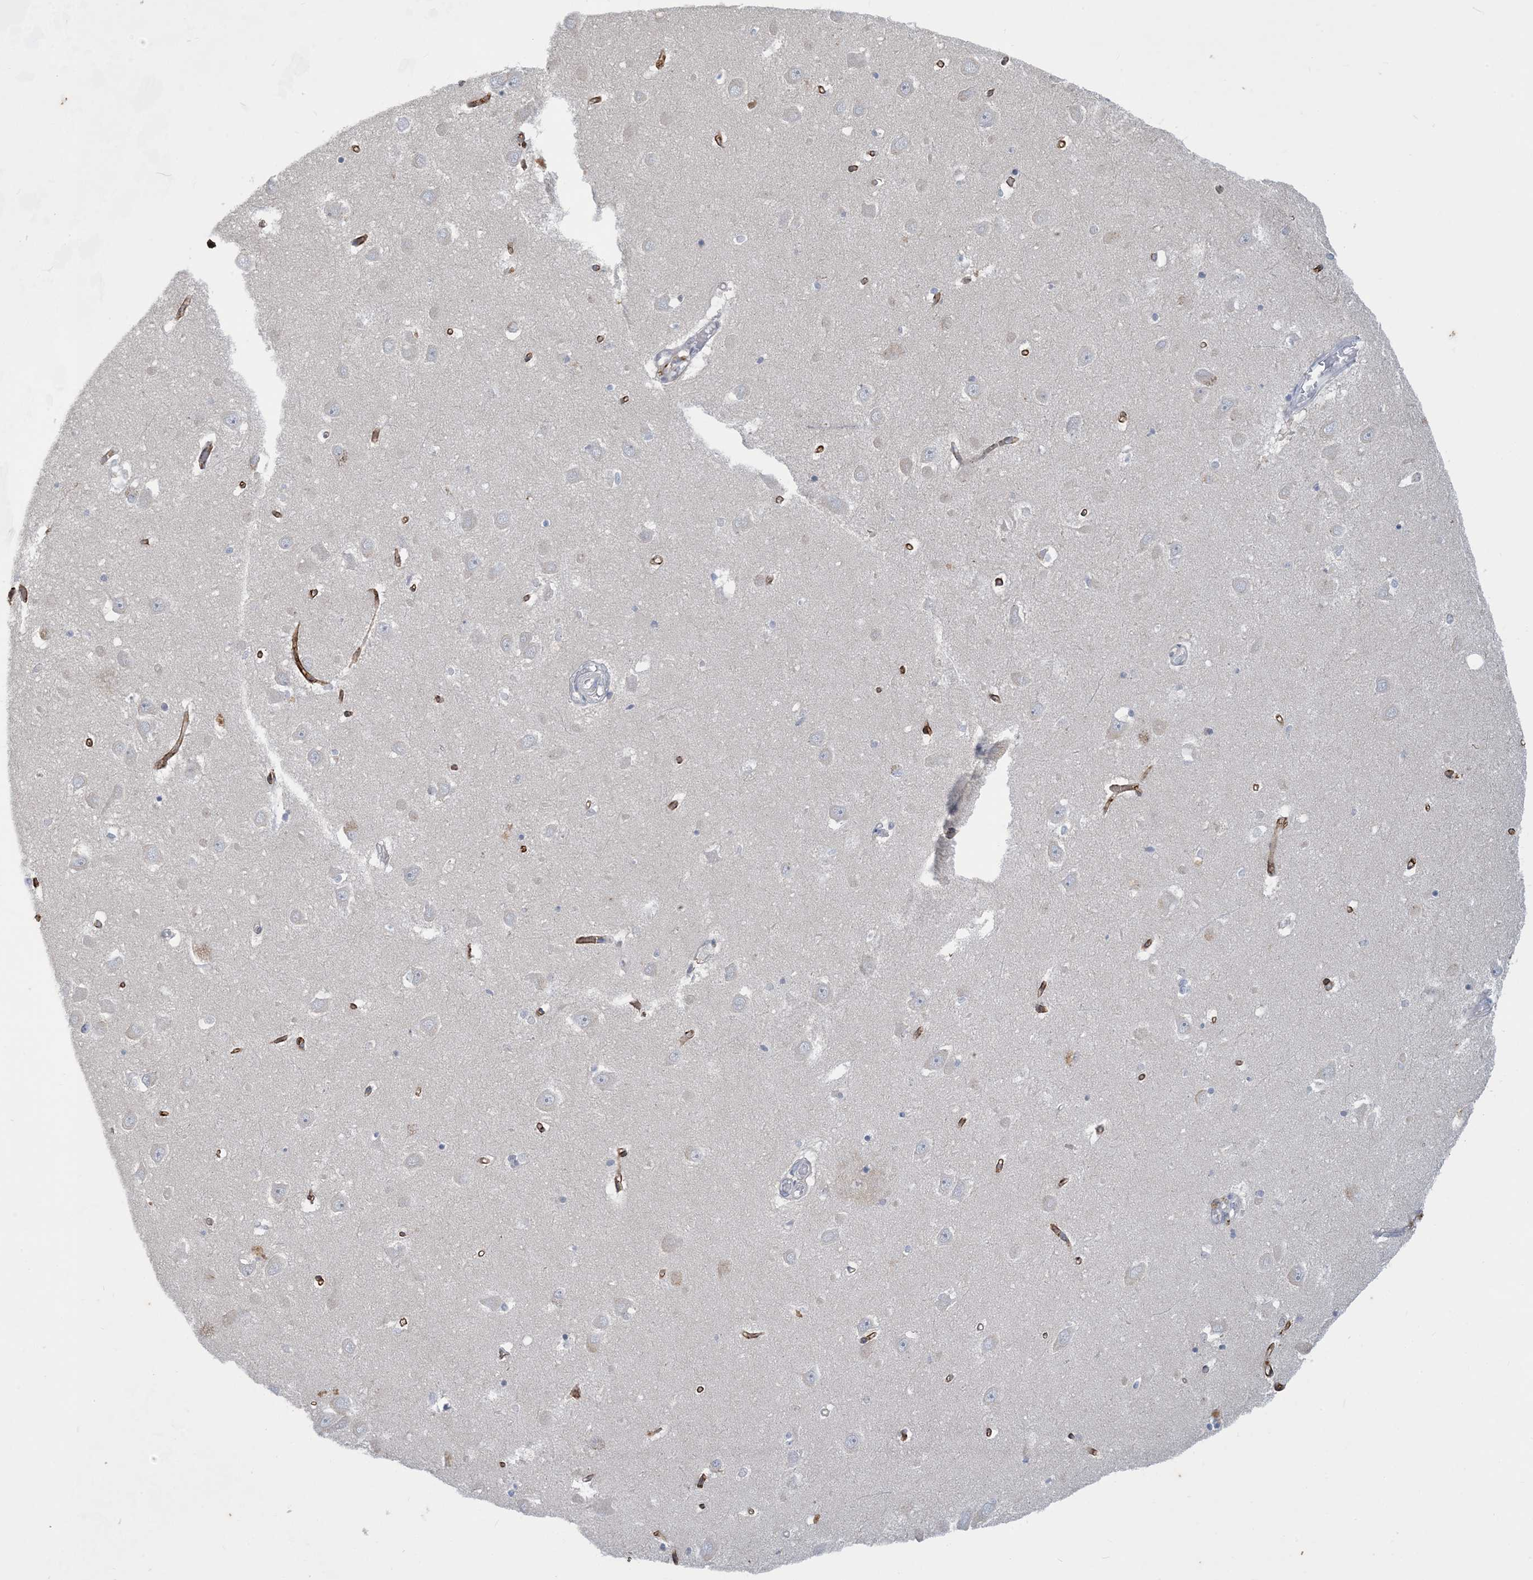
{"staining": {"intensity": "negative", "quantity": "none", "location": "none"}, "tissue": "hippocampus", "cell_type": "Glial cells", "image_type": "normal", "snomed": [{"axis": "morphology", "description": "Normal tissue, NOS"}, {"axis": "topography", "description": "Hippocampus"}], "caption": "This is an immunohistochemistry (IHC) image of normal human hippocampus. There is no positivity in glial cells.", "gene": "CCDC14", "patient": {"sex": "male", "age": 70}}